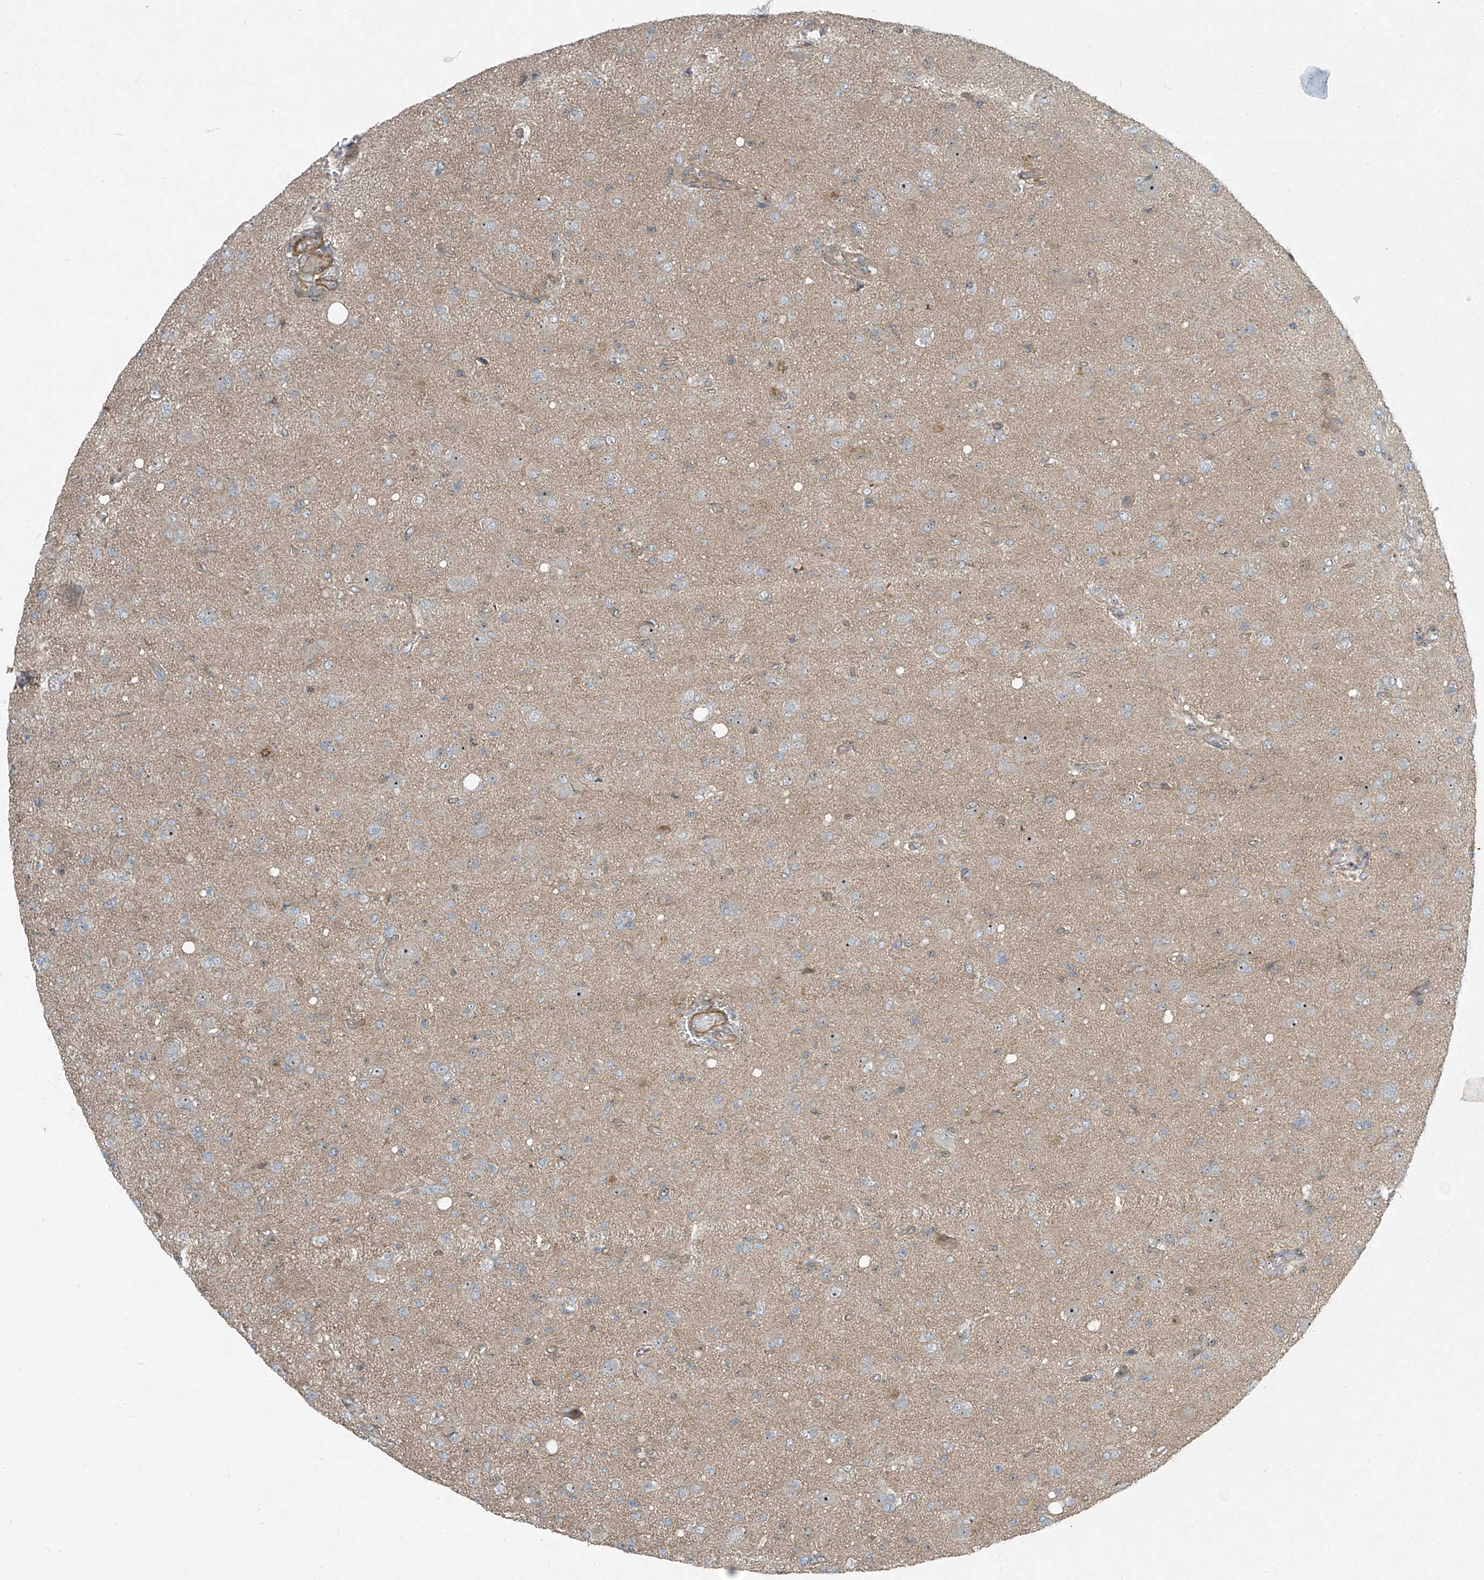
{"staining": {"intensity": "weak", "quantity": "<25%", "location": "nuclear"}, "tissue": "glioma", "cell_type": "Tumor cells", "image_type": "cancer", "snomed": [{"axis": "morphology", "description": "Glioma, malignant, High grade"}, {"axis": "topography", "description": "Brain"}], "caption": "The micrograph demonstrates no significant expression in tumor cells of malignant glioma (high-grade). (DAB immunohistochemistry (IHC) with hematoxylin counter stain).", "gene": "PPCS", "patient": {"sex": "female", "age": 57}}